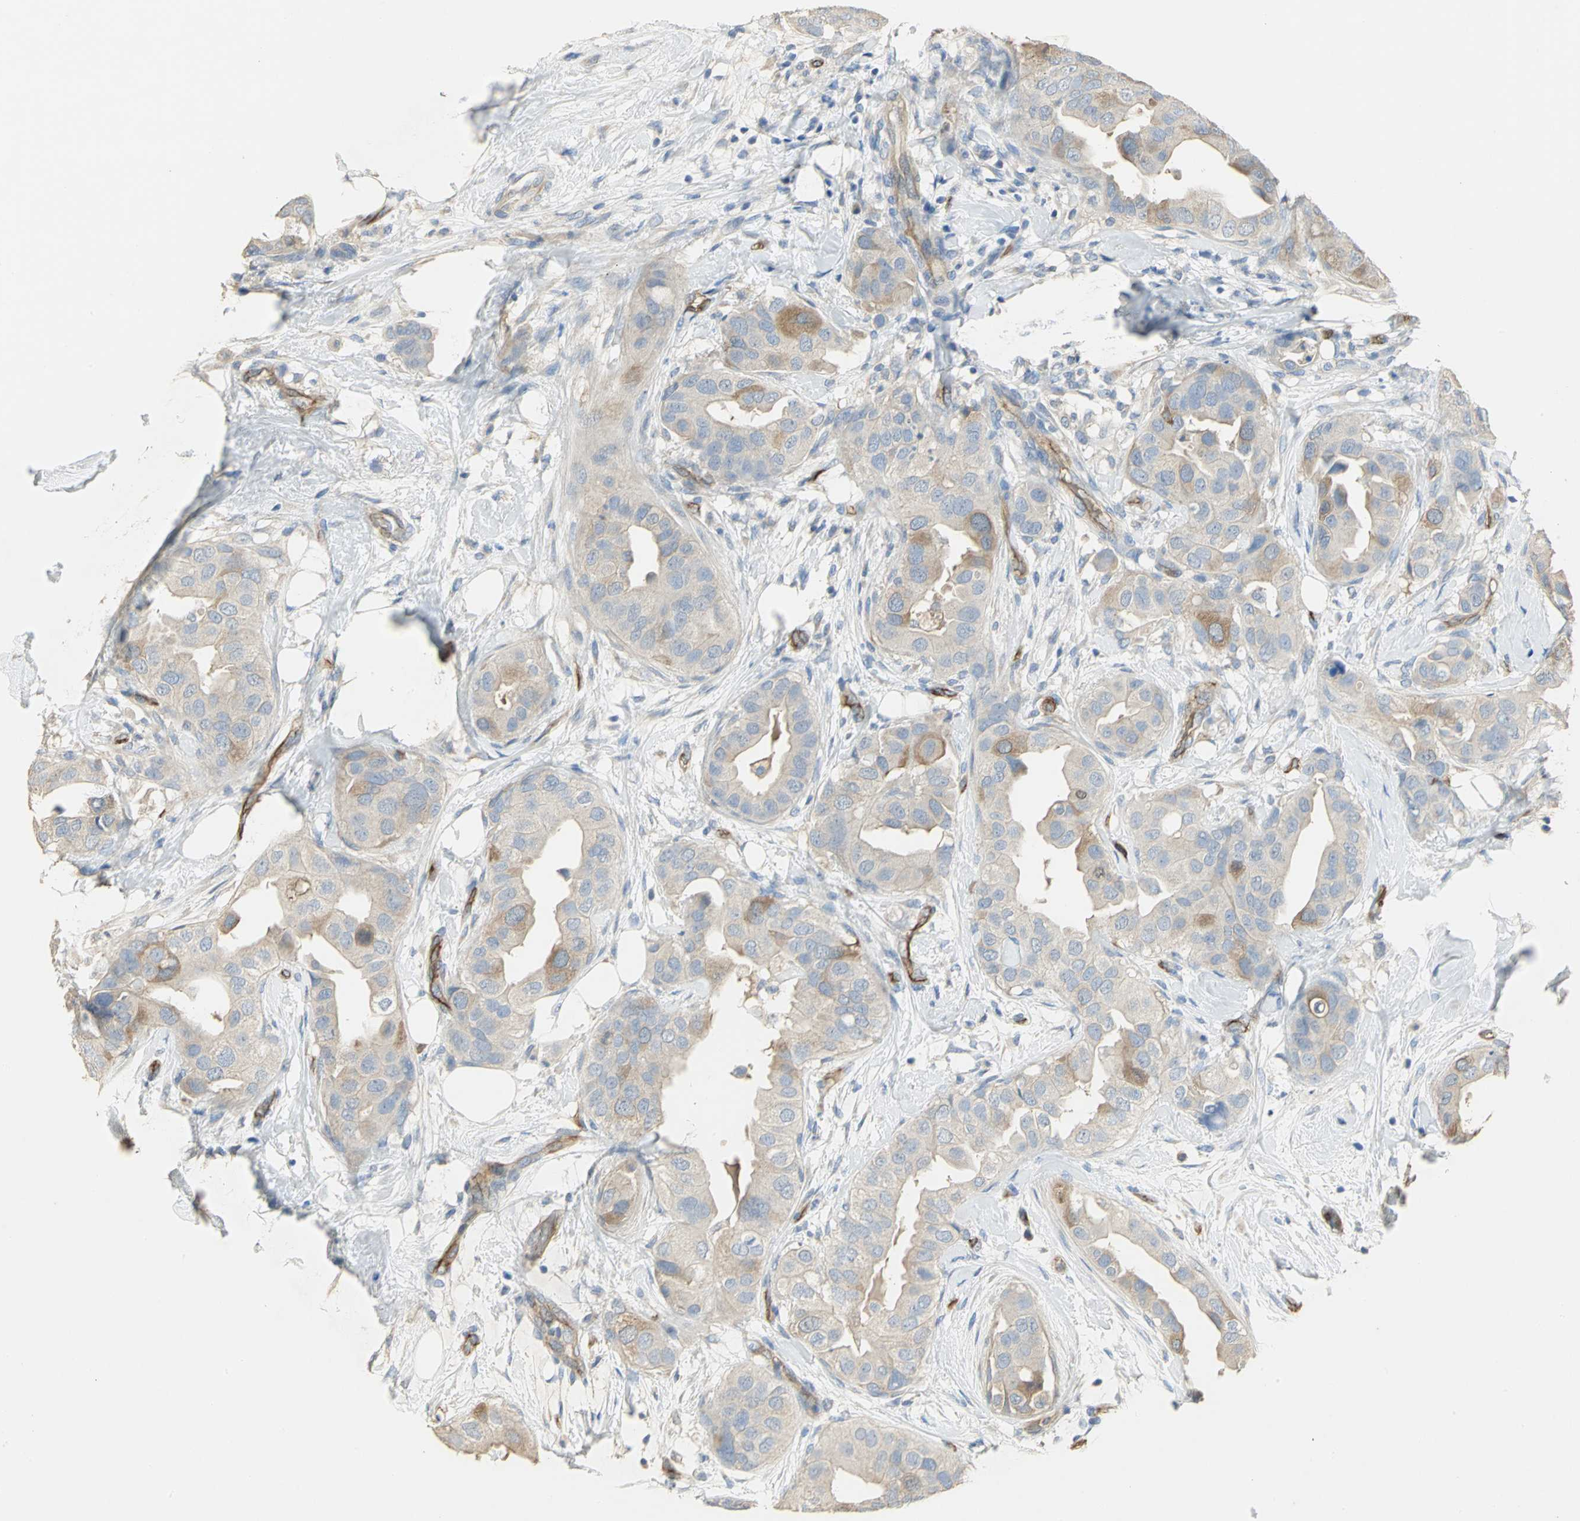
{"staining": {"intensity": "moderate", "quantity": "<25%", "location": "cytoplasmic/membranous"}, "tissue": "breast cancer", "cell_type": "Tumor cells", "image_type": "cancer", "snomed": [{"axis": "morphology", "description": "Duct carcinoma"}, {"axis": "topography", "description": "Breast"}], "caption": "An immunohistochemistry (IHC) photomicrograph of neoplastic tissue is shown. Protein staining in brown highlights moderate cytoplasmic/membranous positivity in intraductal carcinoma (breast) within tumor cells.", "gene": "DLGAP5", "patient": {"sex": "female", "age": 40}}